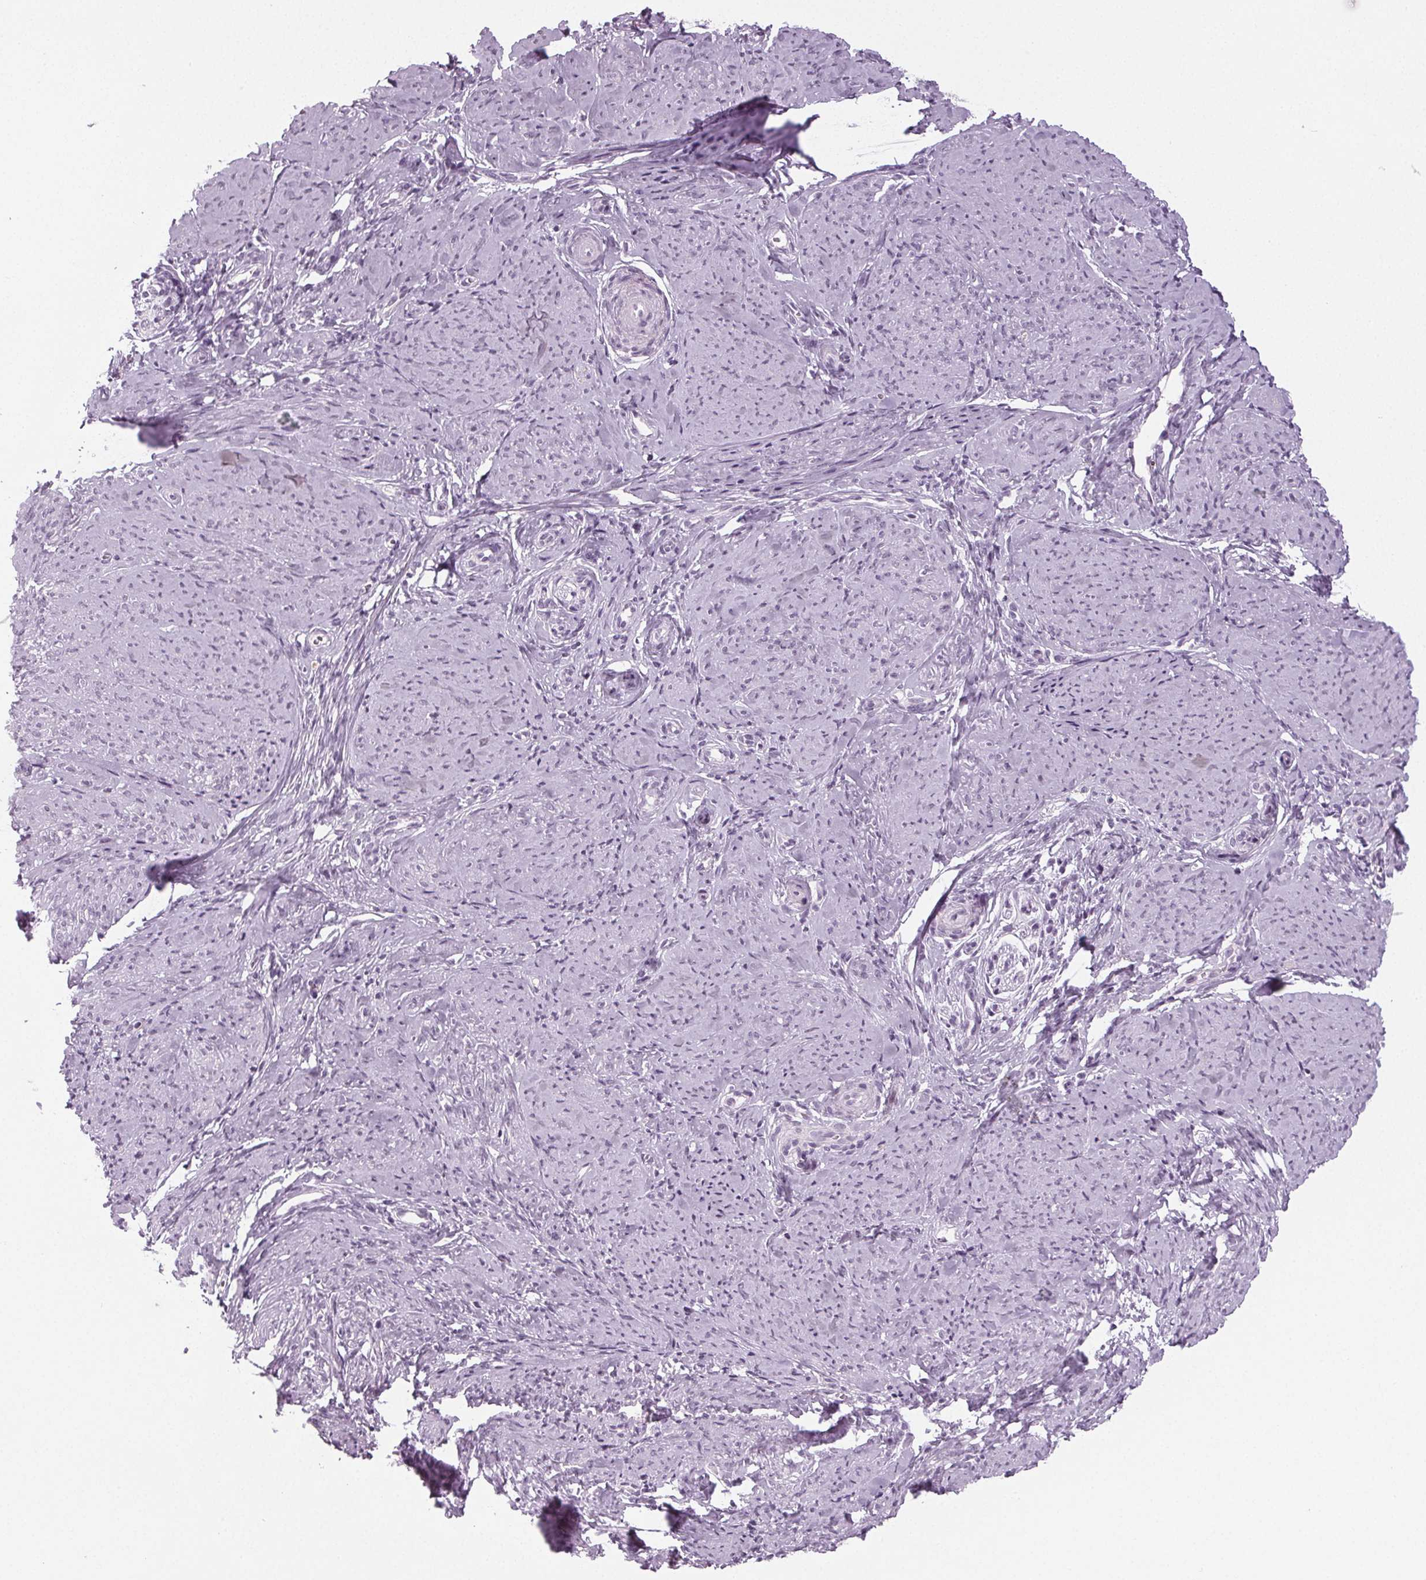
{"staining": {"intensity": "negative", "quantity": "none", "location": "none"}, "tissue": "smooth muscle", "cell_type": "Smooth muscle cells", "image_type": "normal", "snomed": [{"axis": "morphology", "description": "Normal tissue, NOS"}, {"axis": "topography", "description": "Smooth muscle"}], "caption": "Smooth muscle cells show no significant protein expression in unremarkable smooth muscle. (DAB immunohistochemistry (IHC) visualized using brightfield microscopy, high magnification).", "gene": "IGF2BP1", "patient": {"sex": "female", "age": 48}}